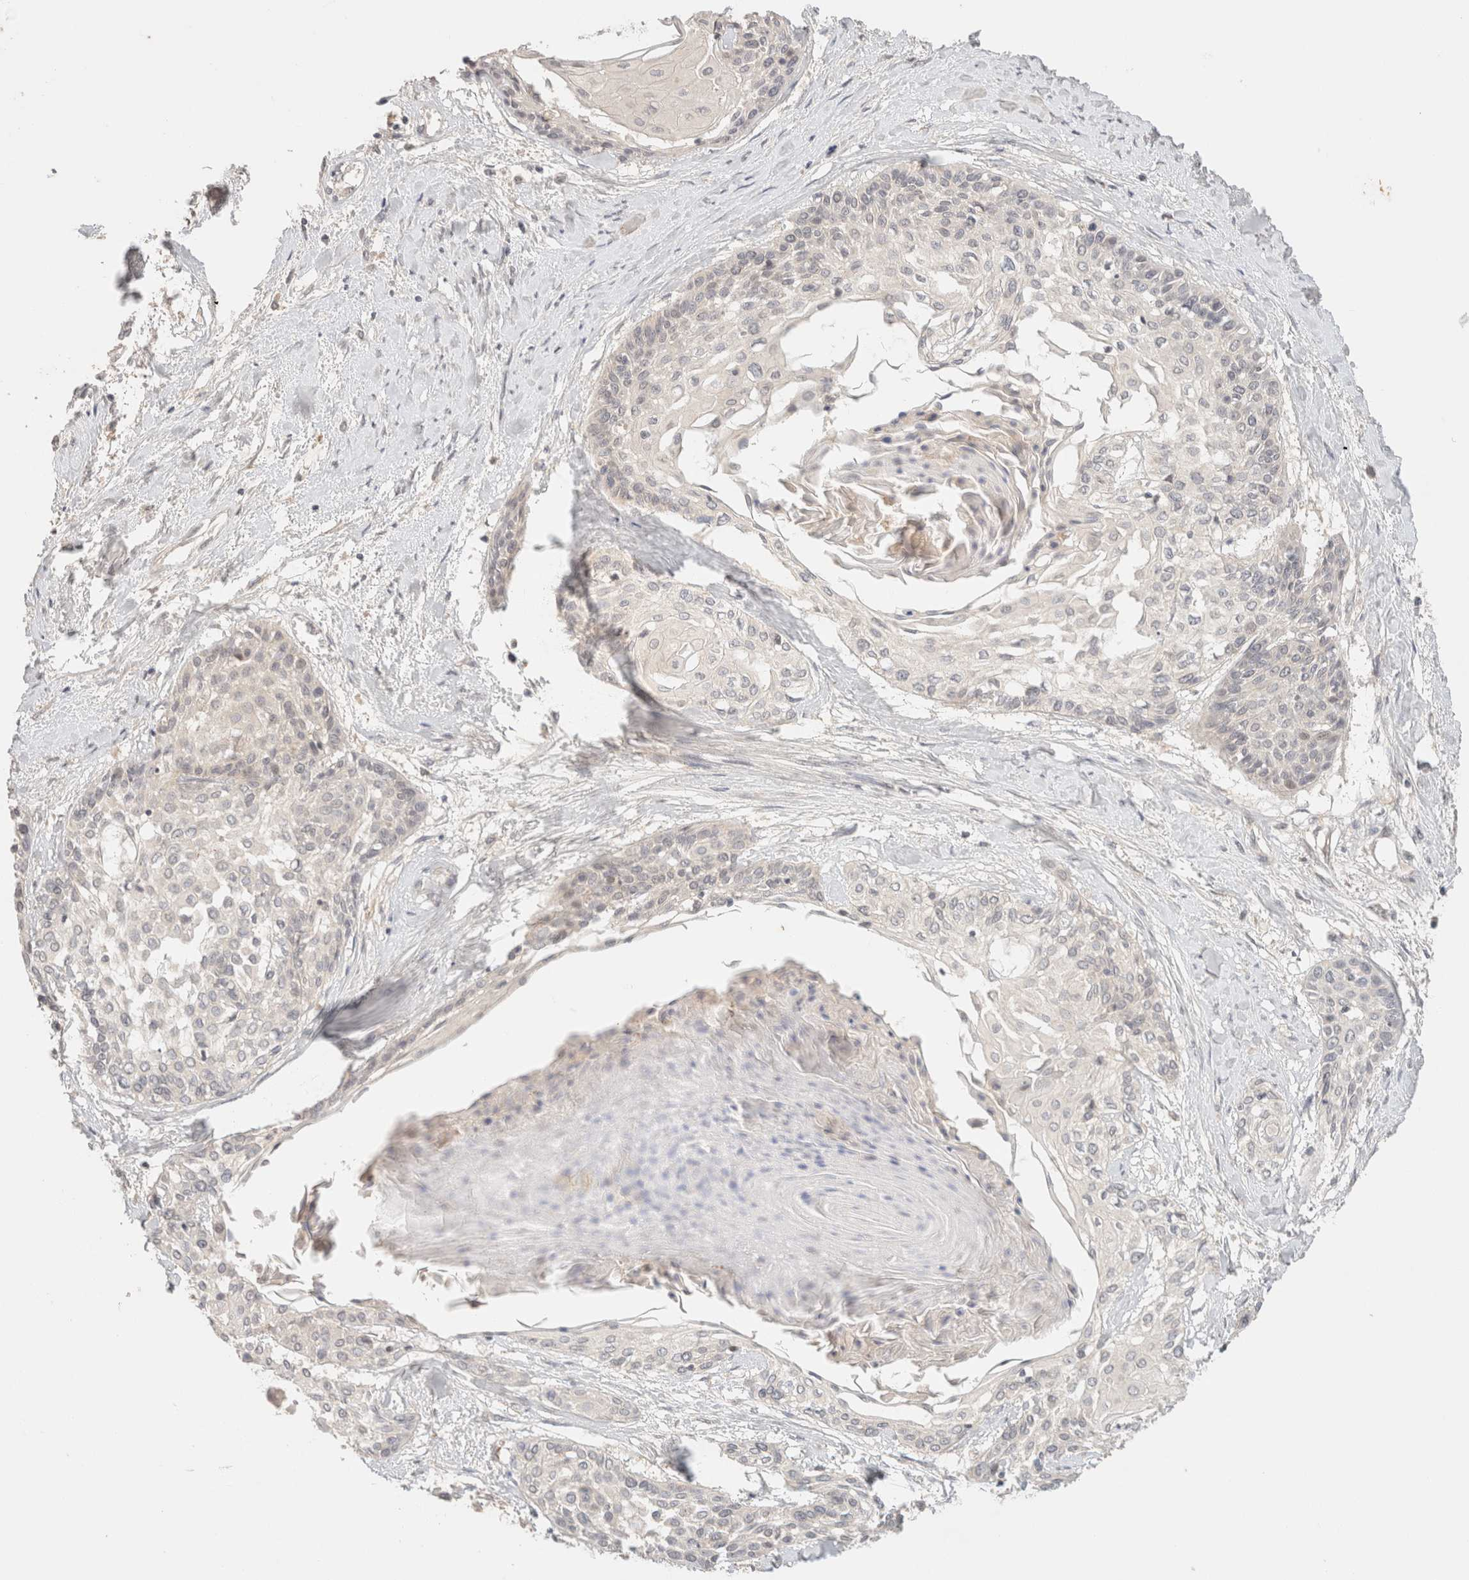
{"staining": {"intensity": "negative", "quantity": "none", "location": "none"}, "tissue": "cervical cancer", "cell_type": "Tumor cells", "image_type": "cancer", "snomed": [{"axis": "morphology", "description": "Squamous cell carcinoma, NOS"}, {"axis": "topography", "description": "Cervix"}], "caption": "The photomicrograph exhibits no significant positivity in tumor cells of cervical cancer (squamous cell carcinoma). (Stains: DAB (3,3'-diaminobenzidine) IHC with hematoxylin counter stain, Microscopy: brightfield microscopy at high magnification).", "gene": "SARM1", "patient": {"sex": "female", "age": 57}}